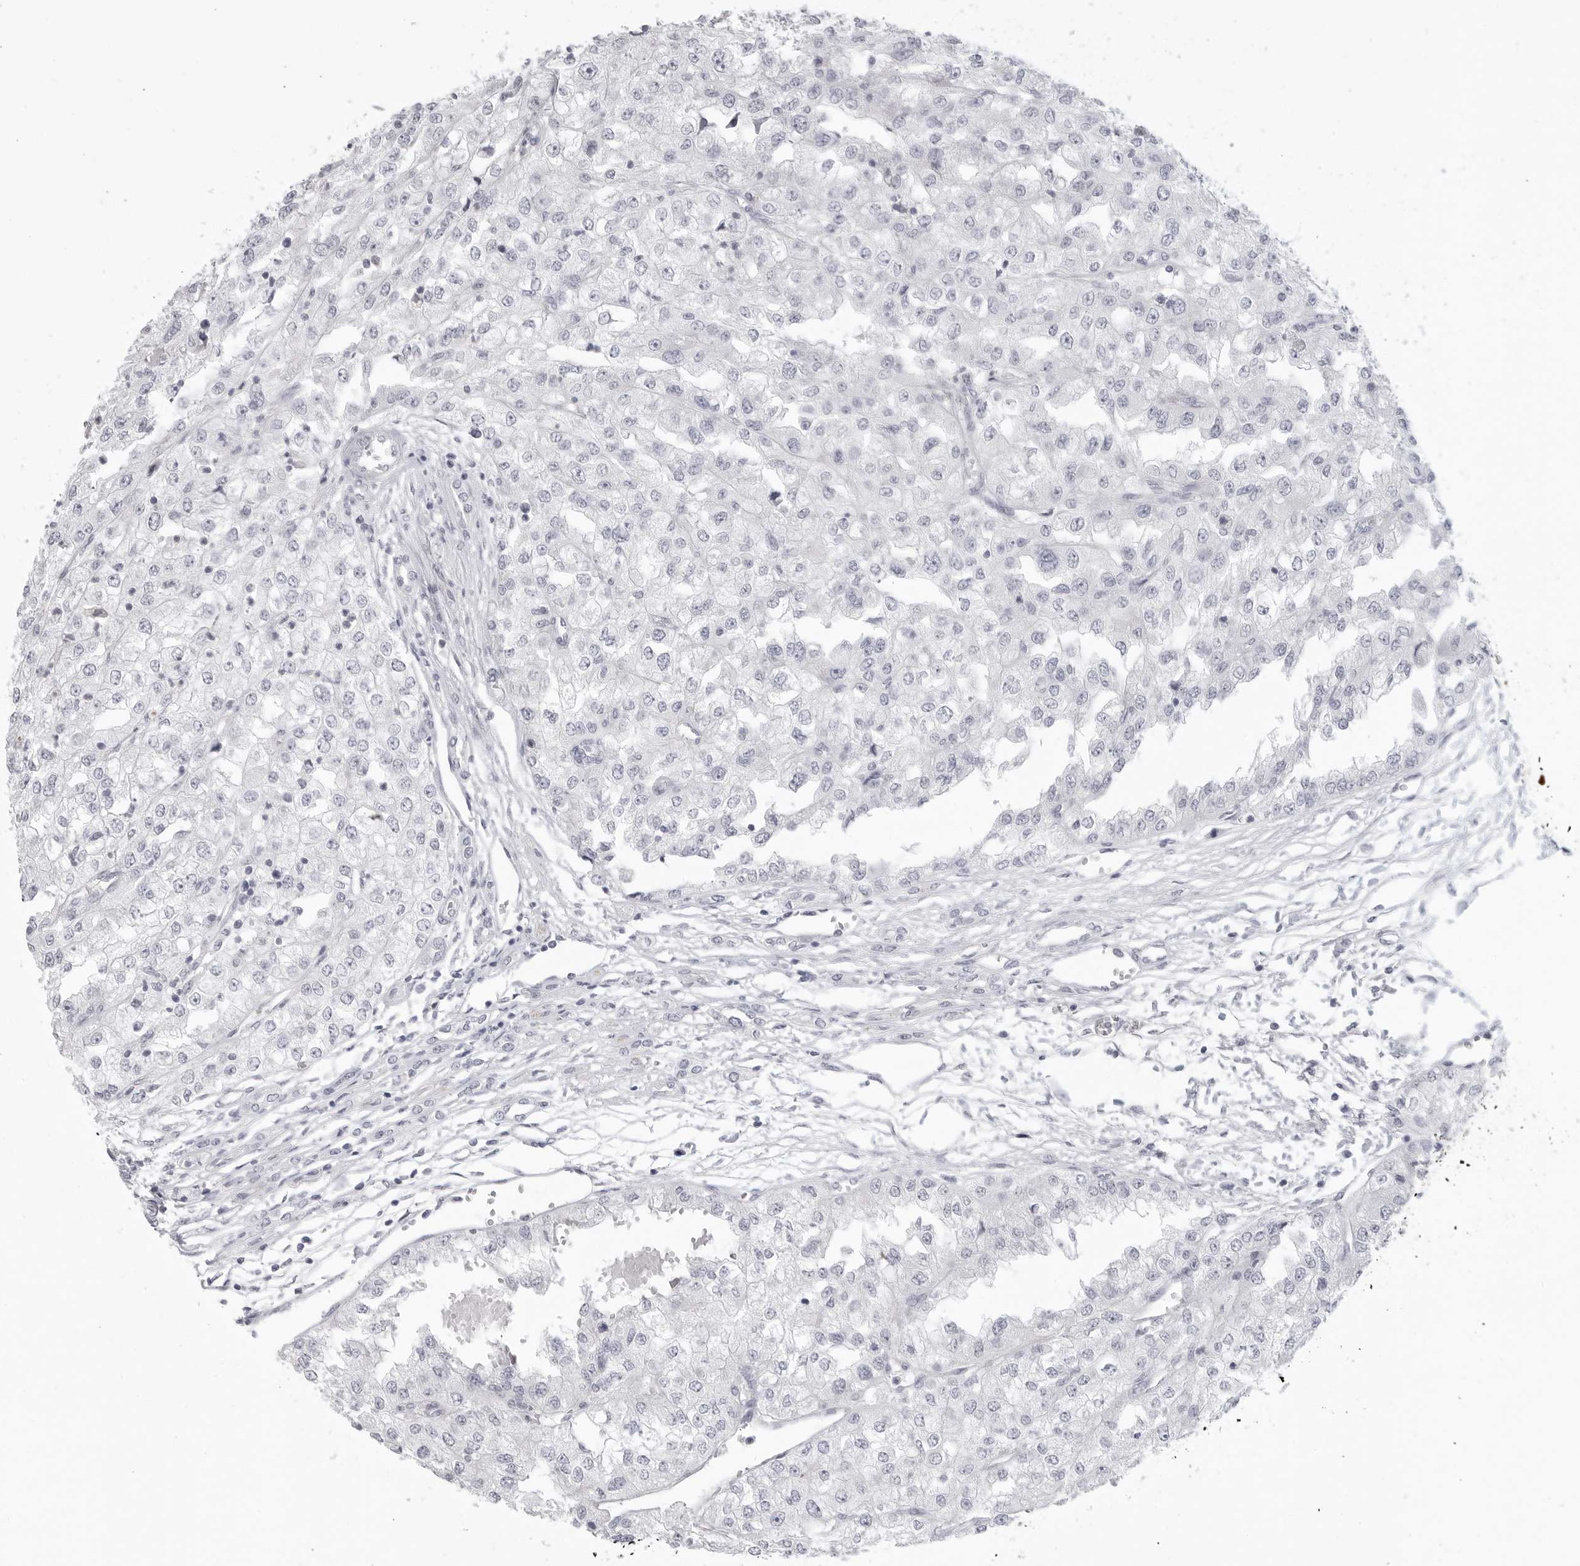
{"staining": {"intensity": "negative", "quantity": "none", "location": "none"}, "tissue": "renal cancer", "cell_type": "Tumor cells", "image_type": "cancer", "snomed": [{"axis": "morphology", "description": "Adenocarcinoma, NOS"}, {"axis": "topography", "description": "Kidney"}], "caption": "There is no significant positivity in tumor cells of renal cancer.", "gene": "HMGCS2", "patient": {"sex": "female", "age": 54}}